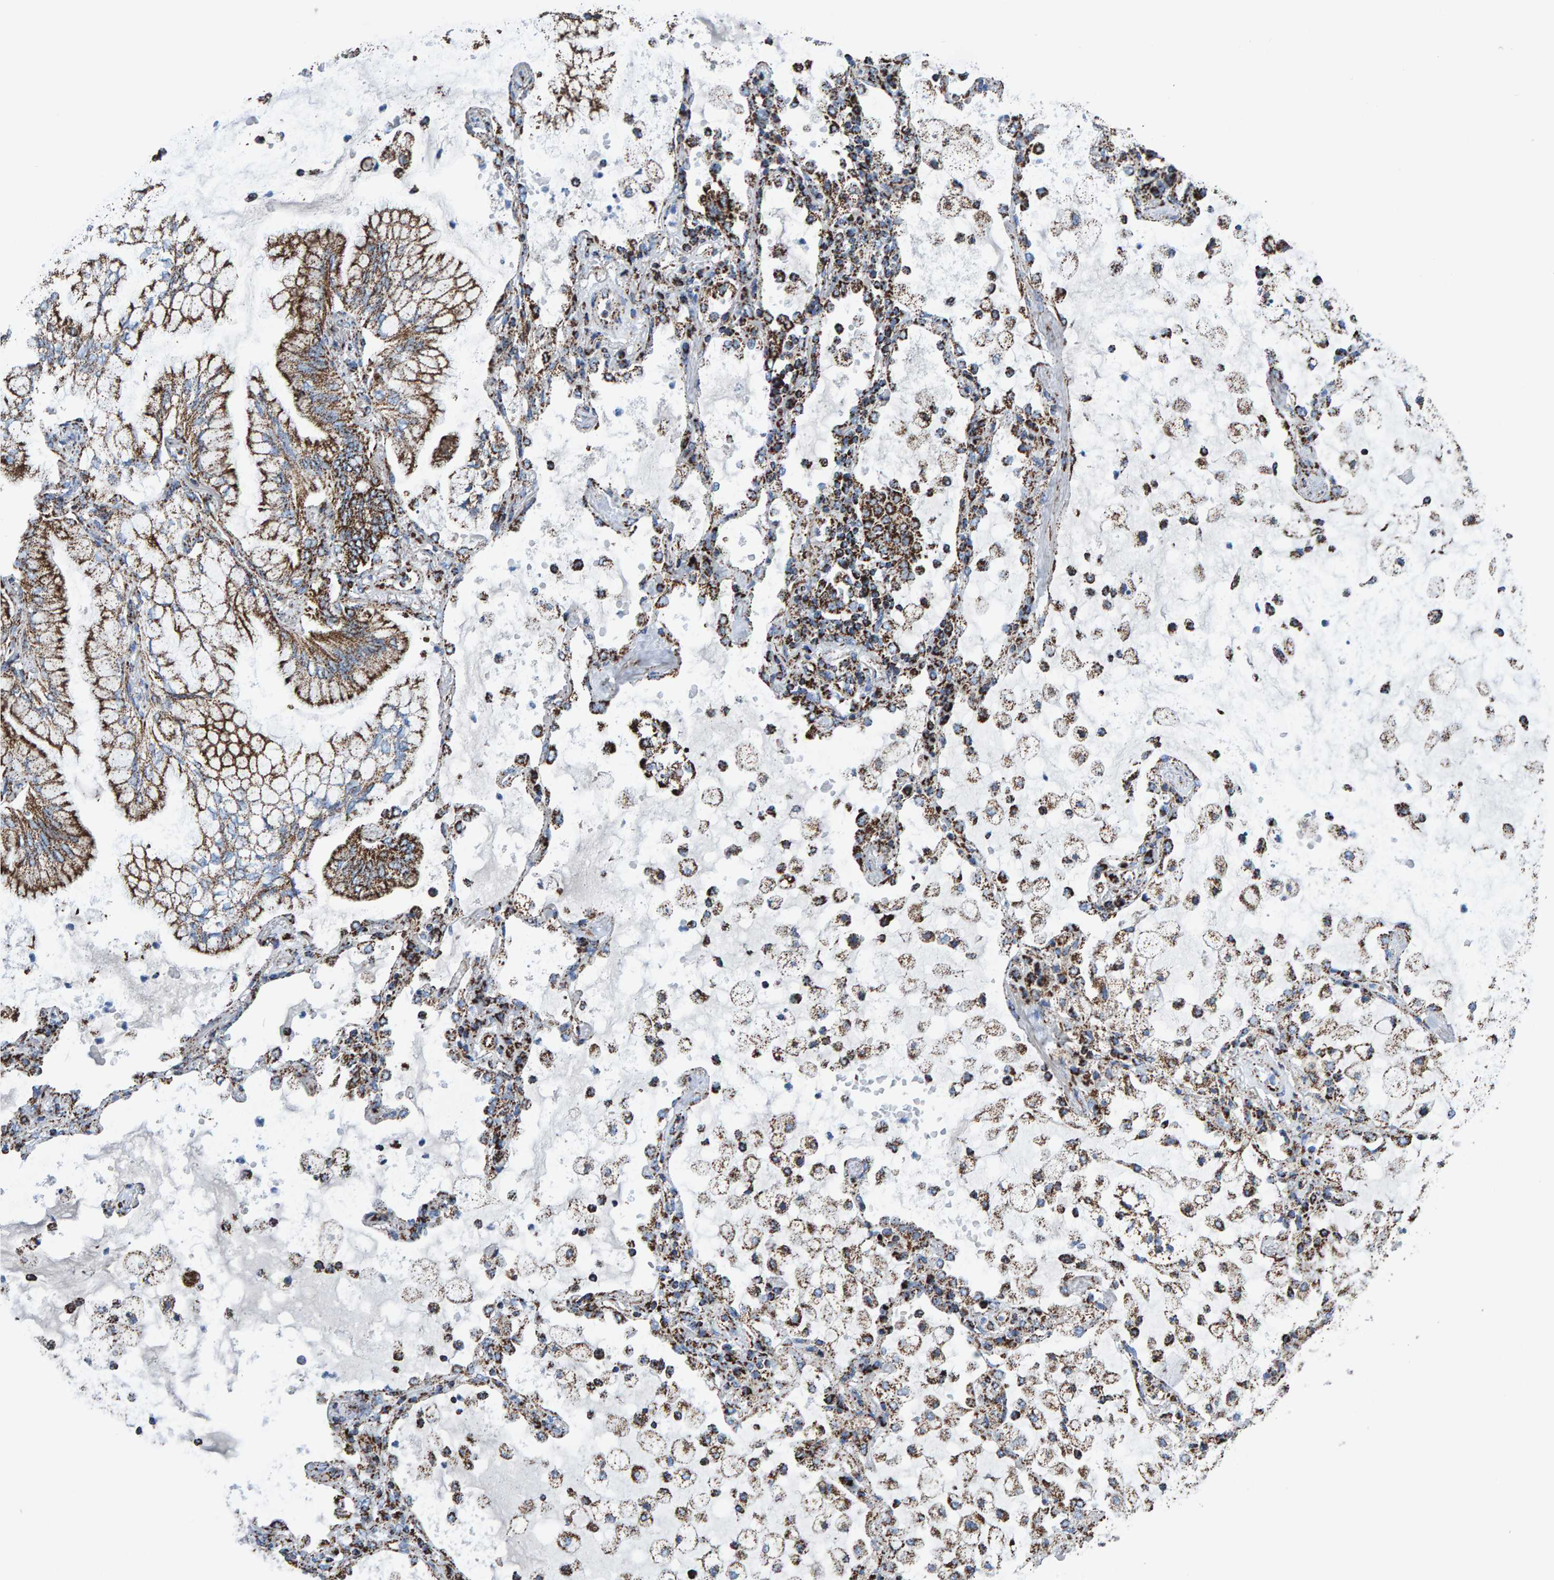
{"staining": {"intensity": "strong", "quantity": ">75%", "location": "cytoplasmic/membranous"}, "tissue": "lung cancer", "cell_type": "Tumor cells", "image_type": "cancer", "snomed": [{"axis": "morphology", "description": "Adenocarcinoma, NOS"}, {"axis": "topography", "description": "Lung"}], "caption": "This photomicrograph demonstrates immunohistochemistry staining of adenocarcinoma (lung), with high strong cytoplasmic/membranous expression in approximately >75% of tumor cells.", "gene": "ENSG00000262660", "patient": {"sex": "female", "age": 70}}